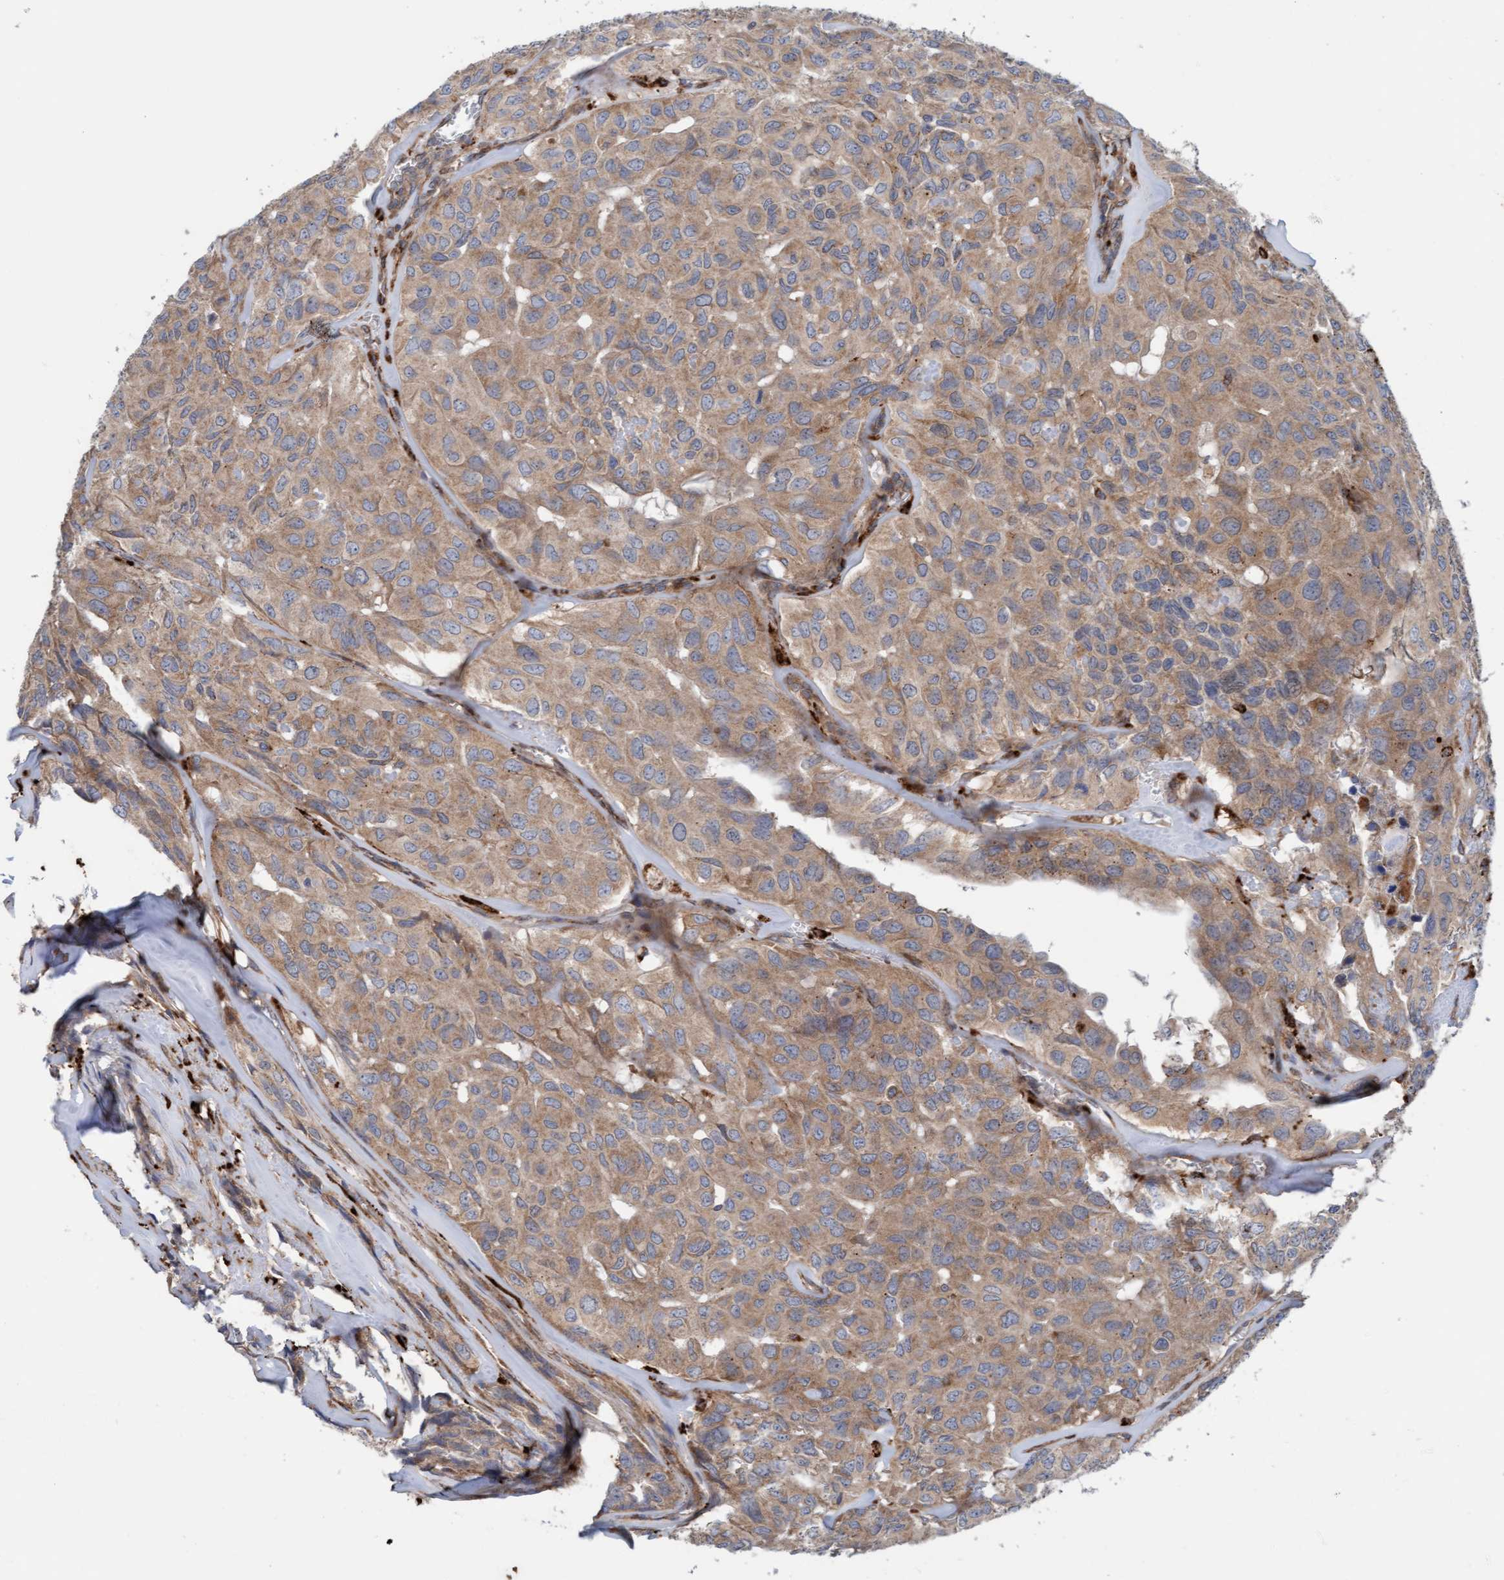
{"staining": {"intensity": "moderate", "quantity": ">75%", "location": "cytoplasmic/membranous"}, "tissue": "head and neck cancer", "cell_type": "Tumor cells", "image_type": "cancer", "snomed": [{"axis": "morphology", "description": "Adenocarcinoma, NOS"}, {"axis": "topography", "description": "Salivary gland, NOS"}, {"axis": "topography", "description": "Head-Neck"}], "caption": "A brown stain labels moderate cytoplasmic/membranous expression of a protein in human head and neck cancer tumor cells. Immunohistochemistry (ihc) stains the protein of interest in brown and the nuclei are stained blue.", "gene": "CDK5RAP3", "patient": {"sex": "female", "age": 76}}